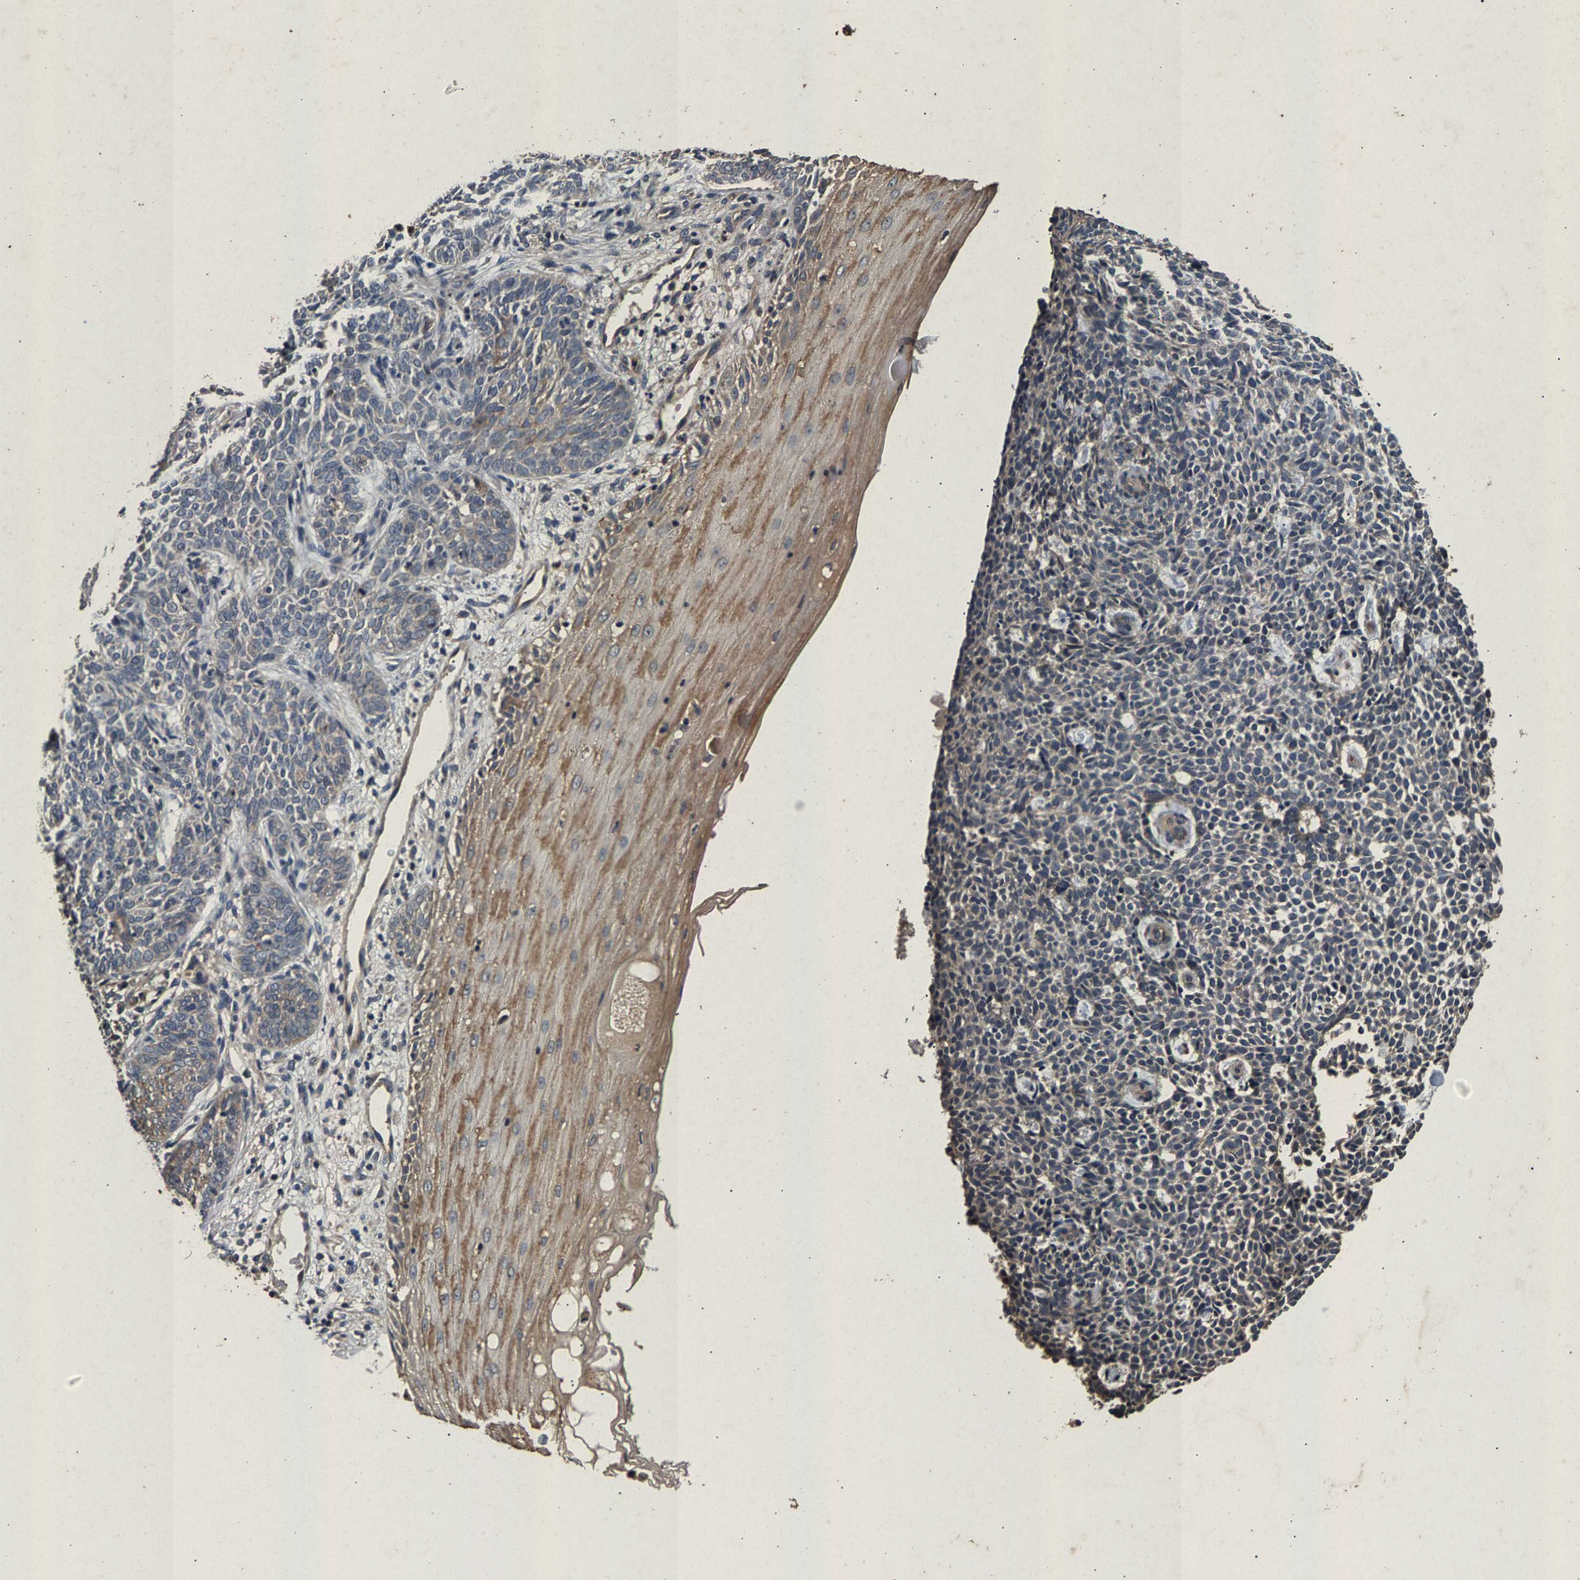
{"staining": {"intensity": "weak", "quantity": "<25%", "location": "cytoplasmic/membranous"}, "tissue": "skin cancer", "cell_type": "Tumor cells", "image_type": "cancer", "snomed": [{"axis": "morphology", "description": "Basal cell carcinoma"}, {"axis": "topography", "description": "Skin"}], "caption": "Immunohistochemistry photomicrograph of skin basal cell carcinoma stained for a protein (brown), which demonstrates no staining in tumor cells.", "gene": "PPP1CC", "patient": {"sex": "male", "age": 87}}